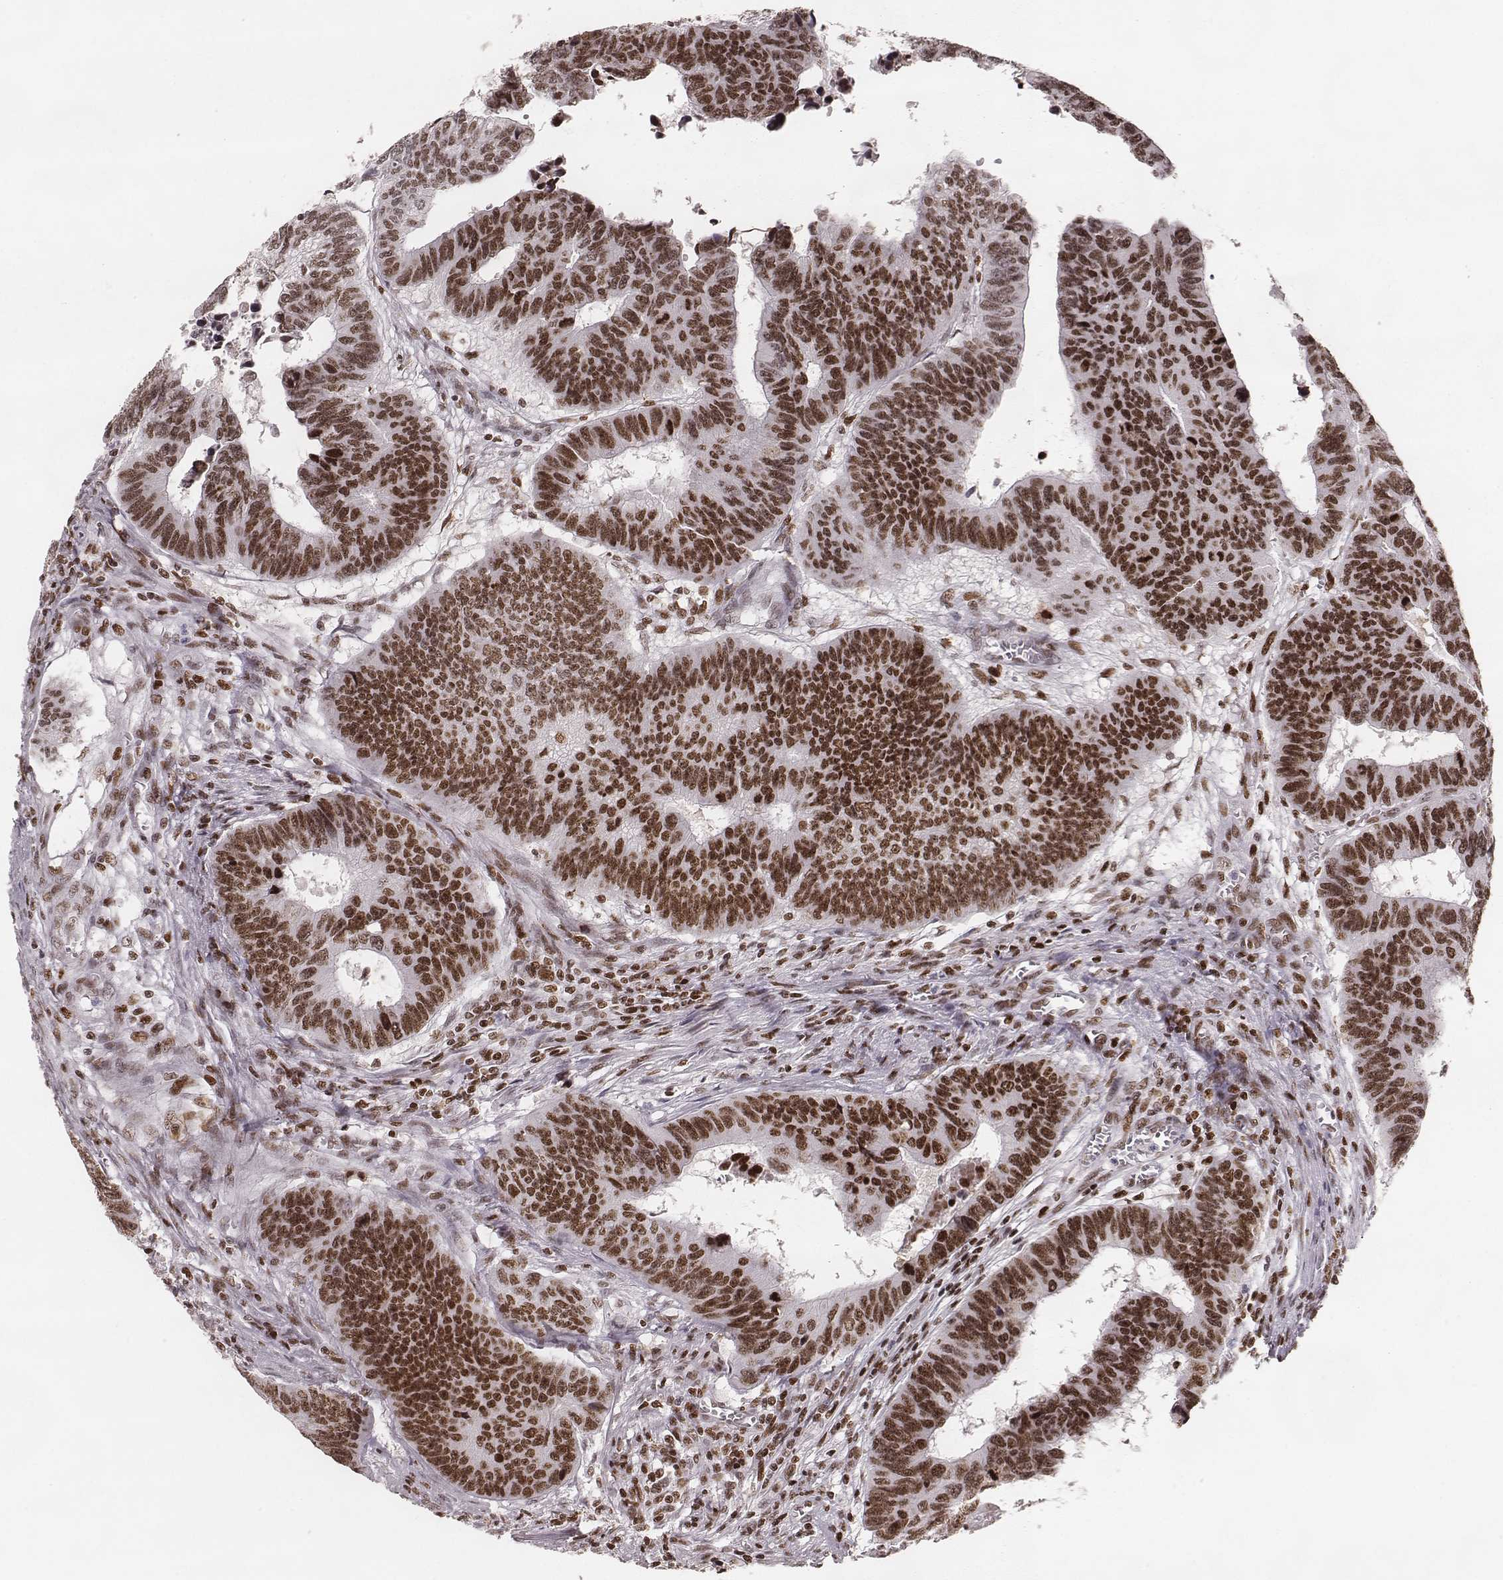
{"staining": {"intensity": "moderate", "quantity": ">75%", "location": "nuclear"}, "tissue": "colorectal cancer", "cell_type": "Tumor cells", "image_type": "cancer", "snomed": [{"axis": "morphology", "description": "Adenocarcinoma, NOS"}, {"axis": "topography", "description": "Rectum"}], "caption": "Tumor cells show moderate nuclear positivity in about >75% of cells in colorectal cancer (adenocarcinoma).", "gene": "PARP1", "patient": {"sex": "female", "age": 85}}